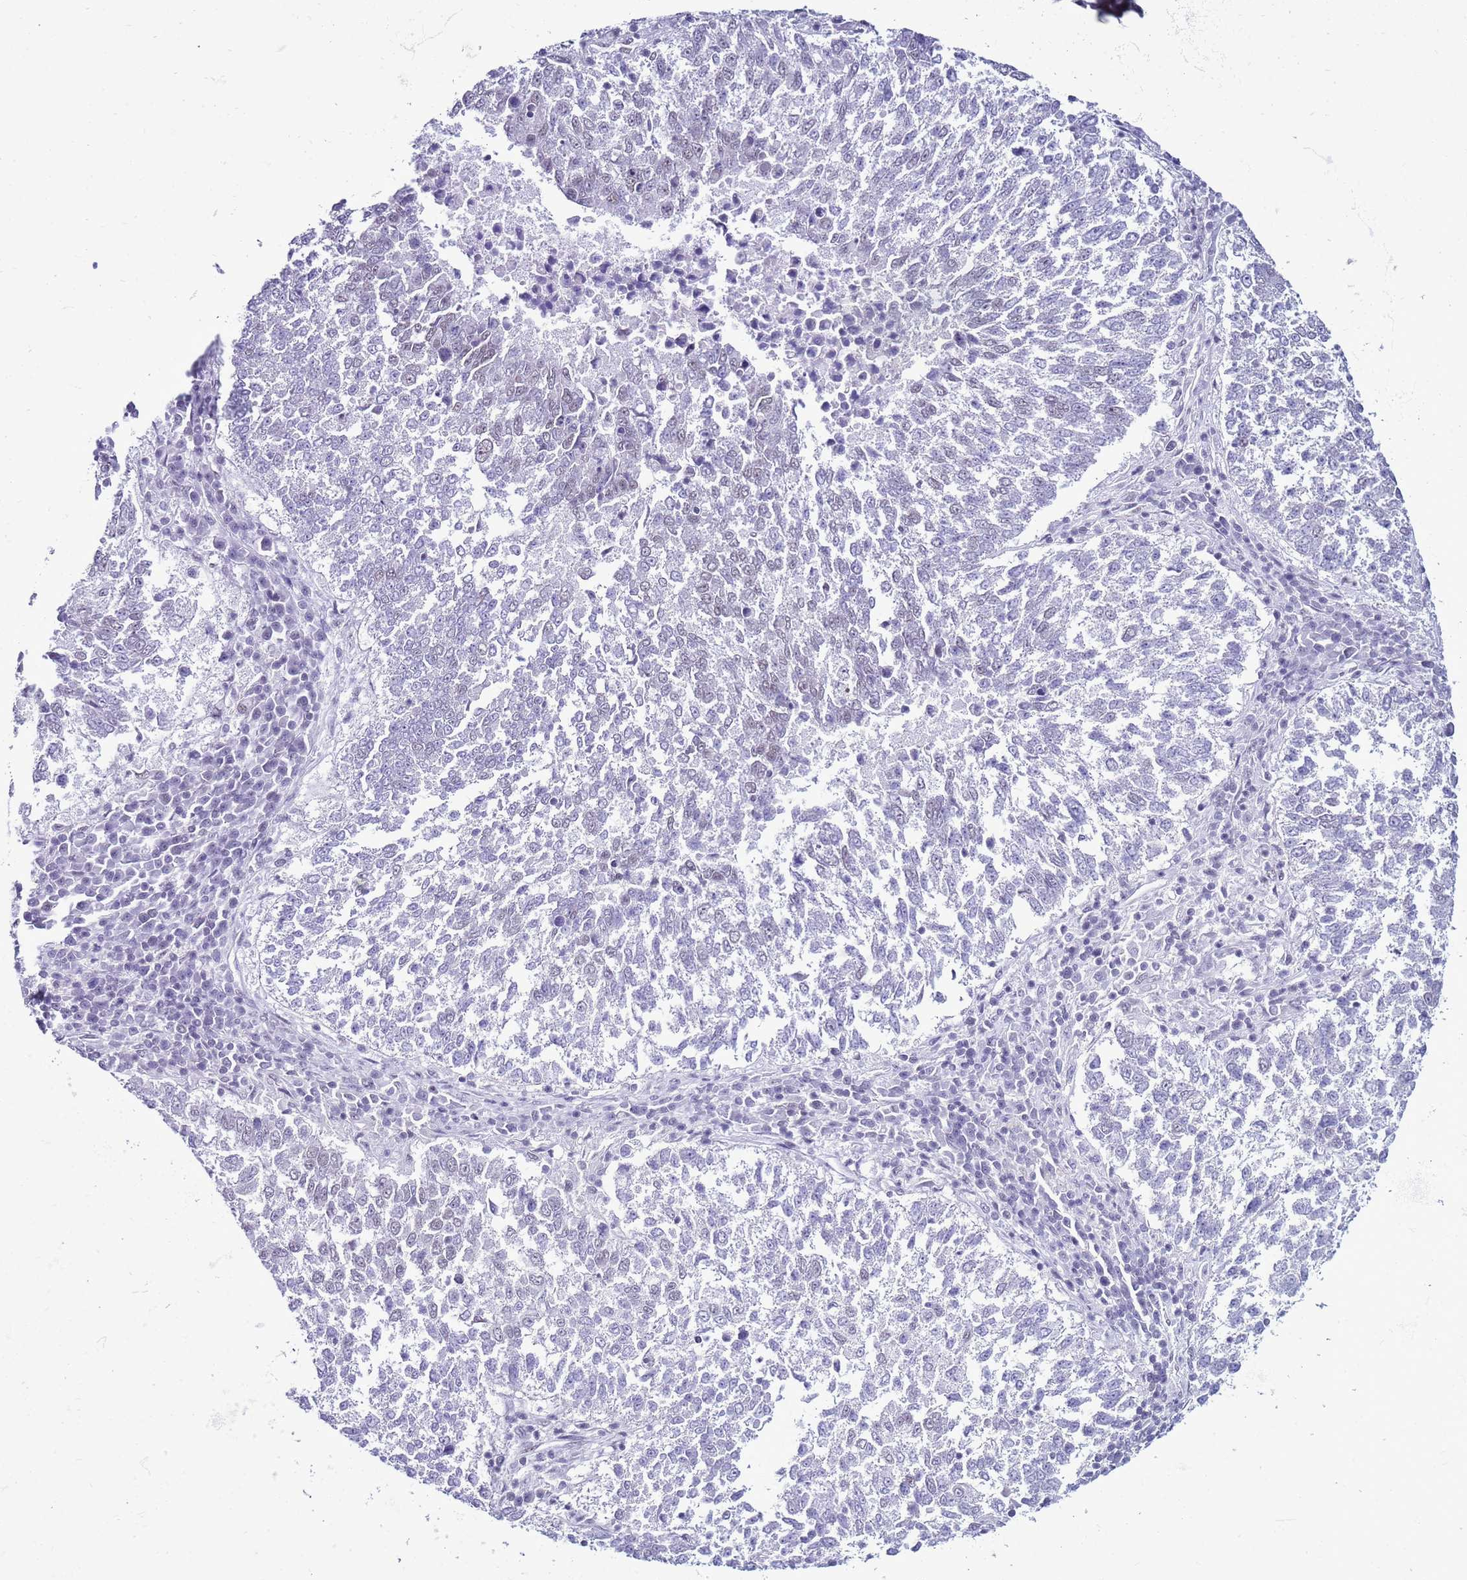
{"staining": {"intensity": "negative", "quantity": "none", "location": "none"}, "tissue": "lung cancer", "cell_type": "Tumor cells", "image_type": "cancer", "snomed": [{"axis": "morphology", "description": "Squamous cell carcinoma, NOS"}, {"axis": "topography", "description": "Lung"}], "caption": "High power microscopy photomicrograph of an immunohistochemistry image of squamous cell carcinoma (lung), revealing no significant expression in tumor cells. The staining was performed using DAB to visualize the protein expression in brown, while the nuclei were stained in blue with hematoxylin (Magnification: 20x).", "gene": "DHX15", "patient": {"sex": "male", "age": 73}}